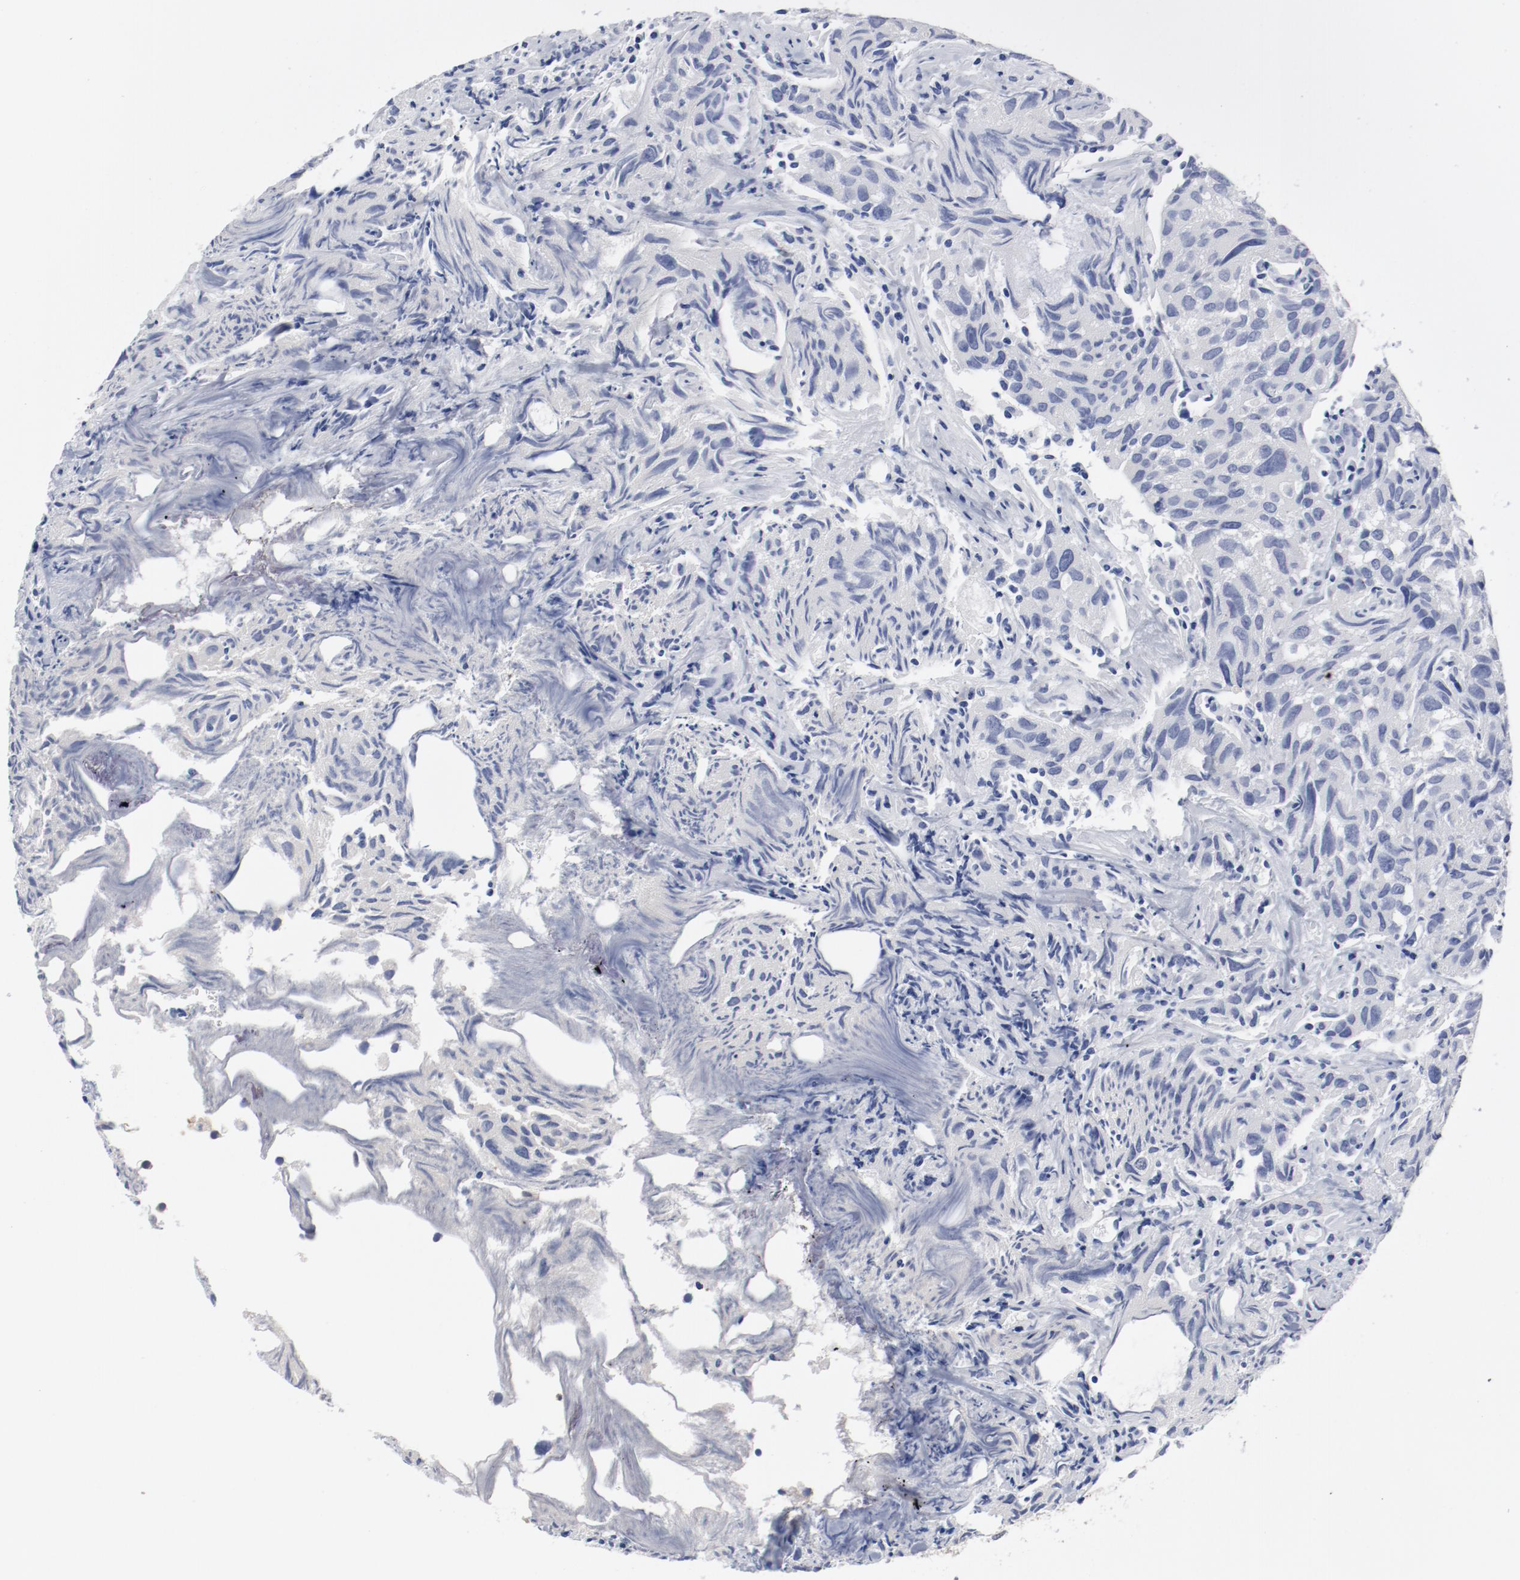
{"staining": {"intensity": "negative", "quantity": "none", "location": "none"}, "tissue": "urothelial cancer", "cell_type": "Tumor cells", "image_type": "cancer", "snomed": [{"axis": "morphology", "description": "Urothelial carcinoma, High grade"}, {"axis": "topography", "description": "Urinary bladder"}], "caption": "Tumor cells are negative for brown protein staining in urothelial cancer.", "gene": "ANKLE2", "patient": {"sex": "female", "age": 75}}